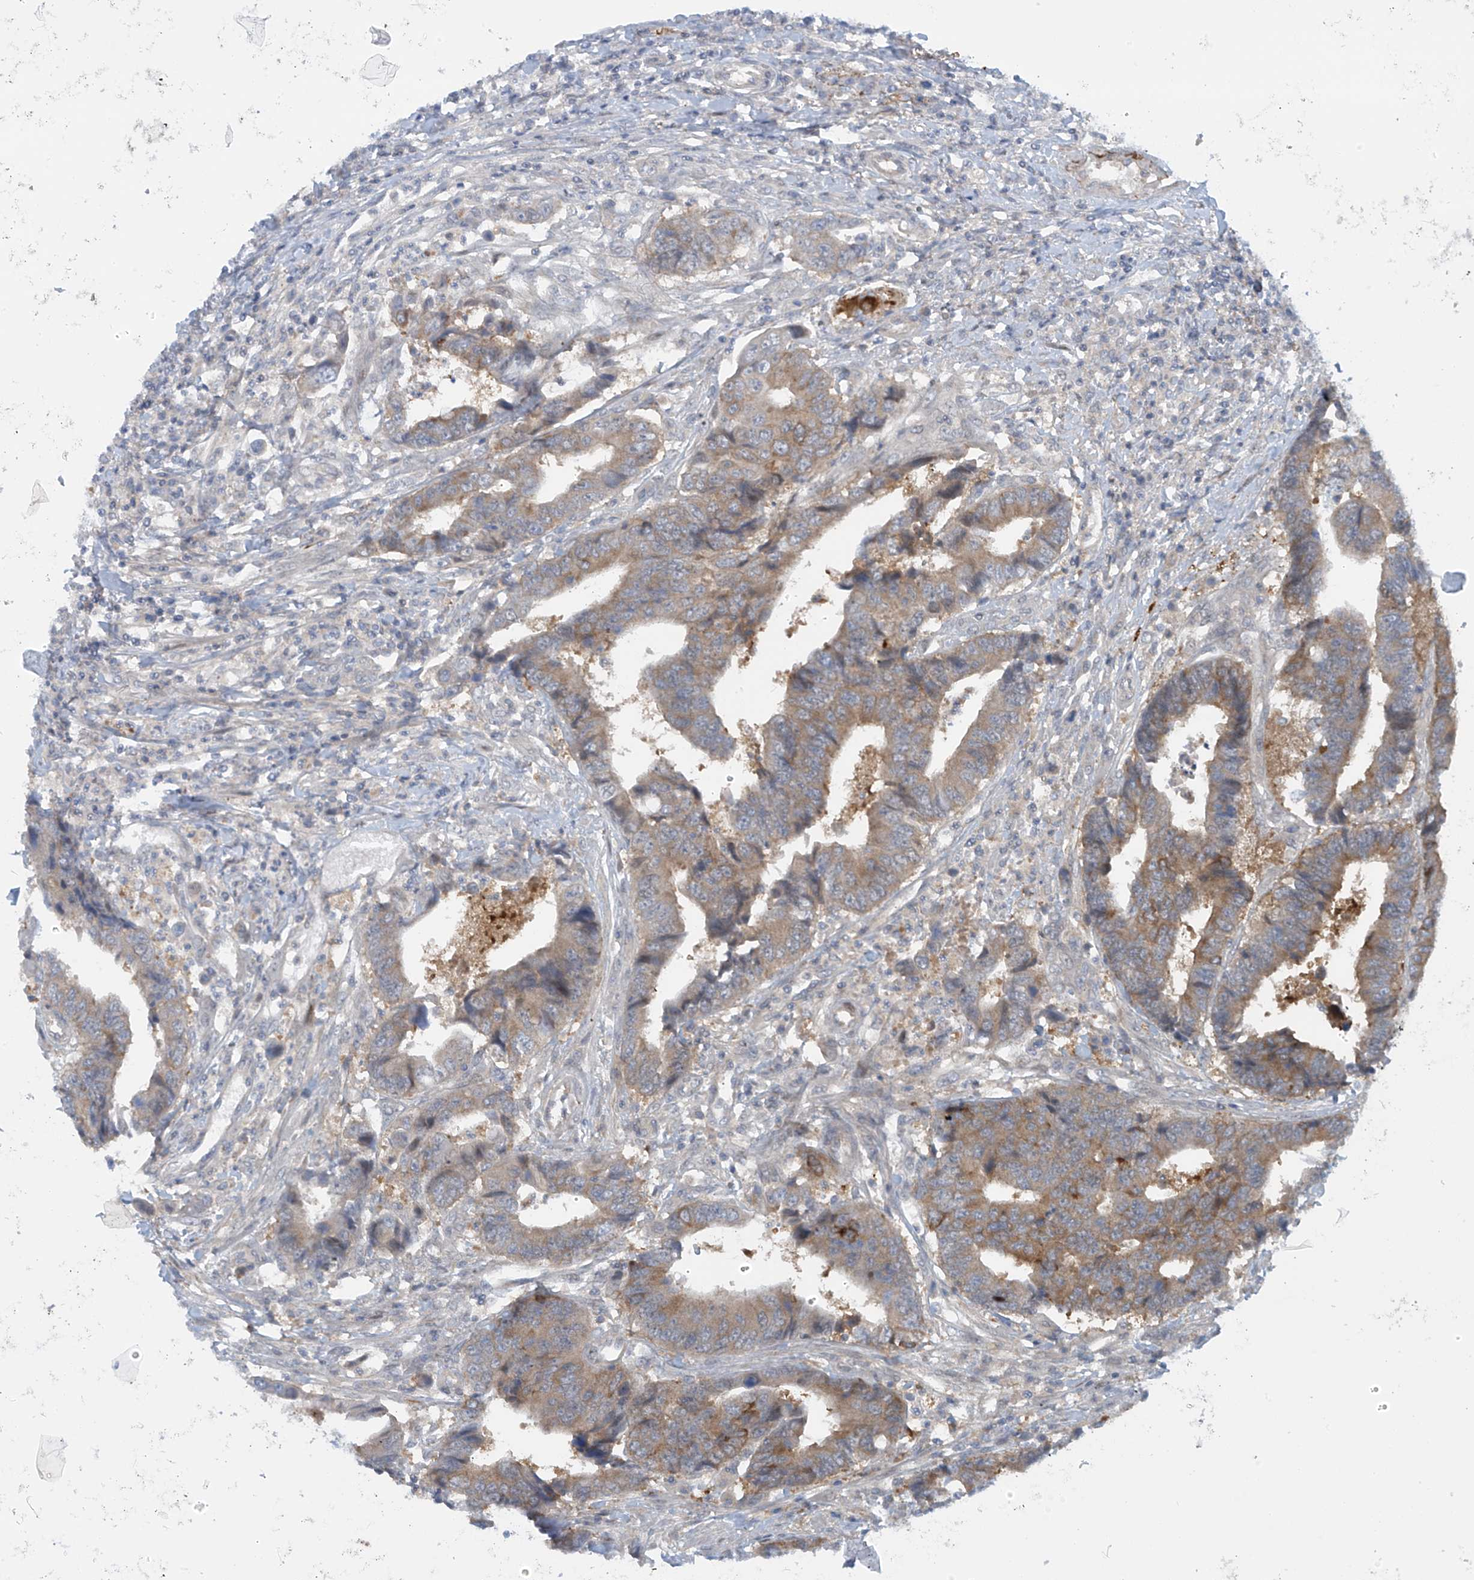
{"staining": {"intensity": "weak", "quantity": ">75%", "location": "cytoplasmic/membranous"}, "tissue": "colorectal cancer", "cell_type": "Tumor cells", "image_type": "cancer", "snomed": [{"axis": "morphology", "description": "Adenocarcinoma, NOS"}, {"axis": "topography", "description": "Rectum"}], "caption": "IHC of human colorectal adenocarcinoma reveals low levels of weak cytoplasmic/membranous staining in approximately >75% of tumor cells.", "gene": "FSD1L", "patient": {"sex": "male", "age": 84}}